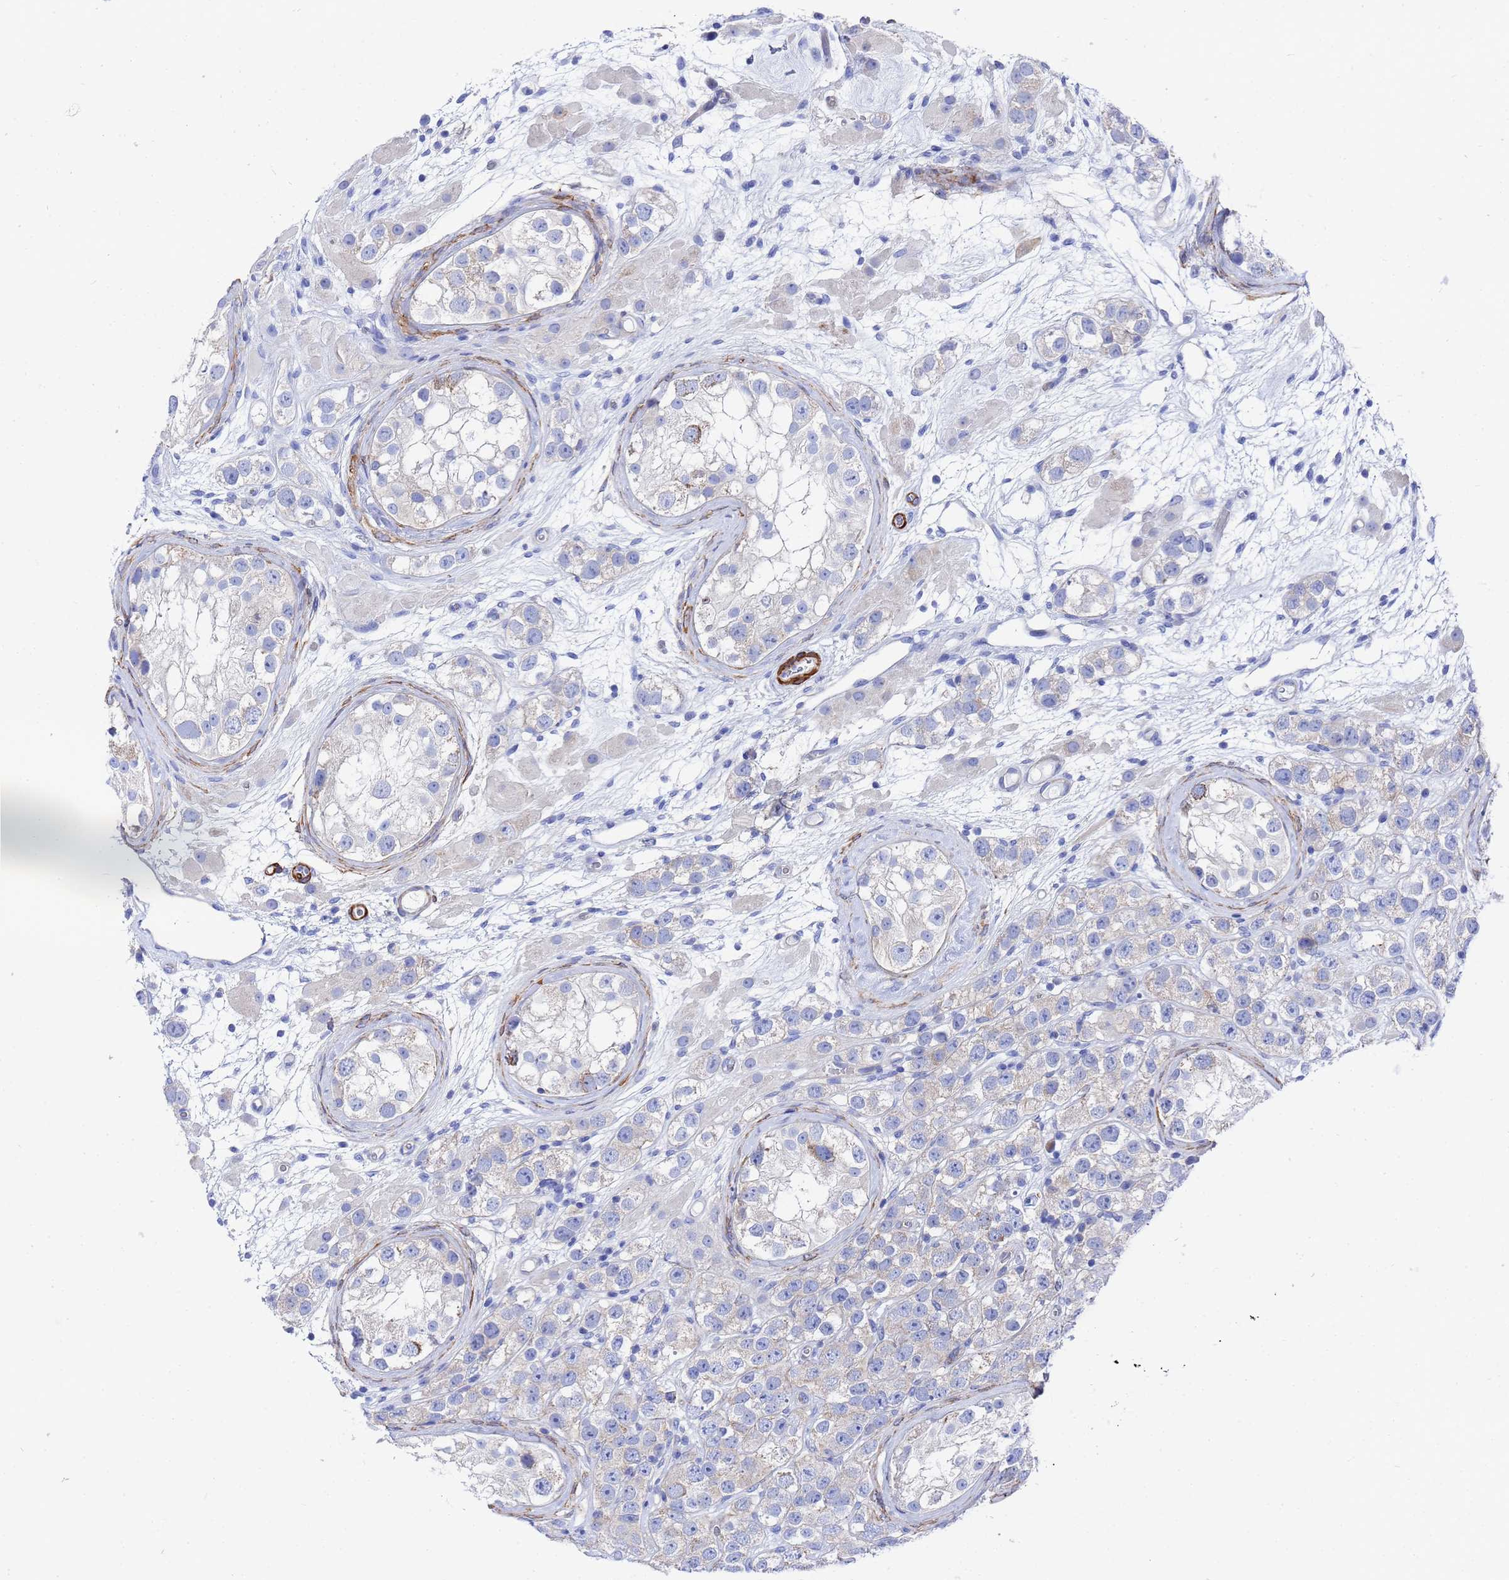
{"staining": {"intensity": "negative", "quantity": "none", "location": "none"}, "tissue": "testis cancer", "cell_type": "Tumor cells", "image_type": "cancer", "snomed": [{"axis": "morphology", "description": "Seminoma, NOS"}, {"axis": "topography", "description": "Testis"}], "caption": "This is an IHC histopathology image of human testis seminoma. There is no staining in tumor cells.", "gene": "RAB39B", "patient": {"sex": "male", "age": 28}}